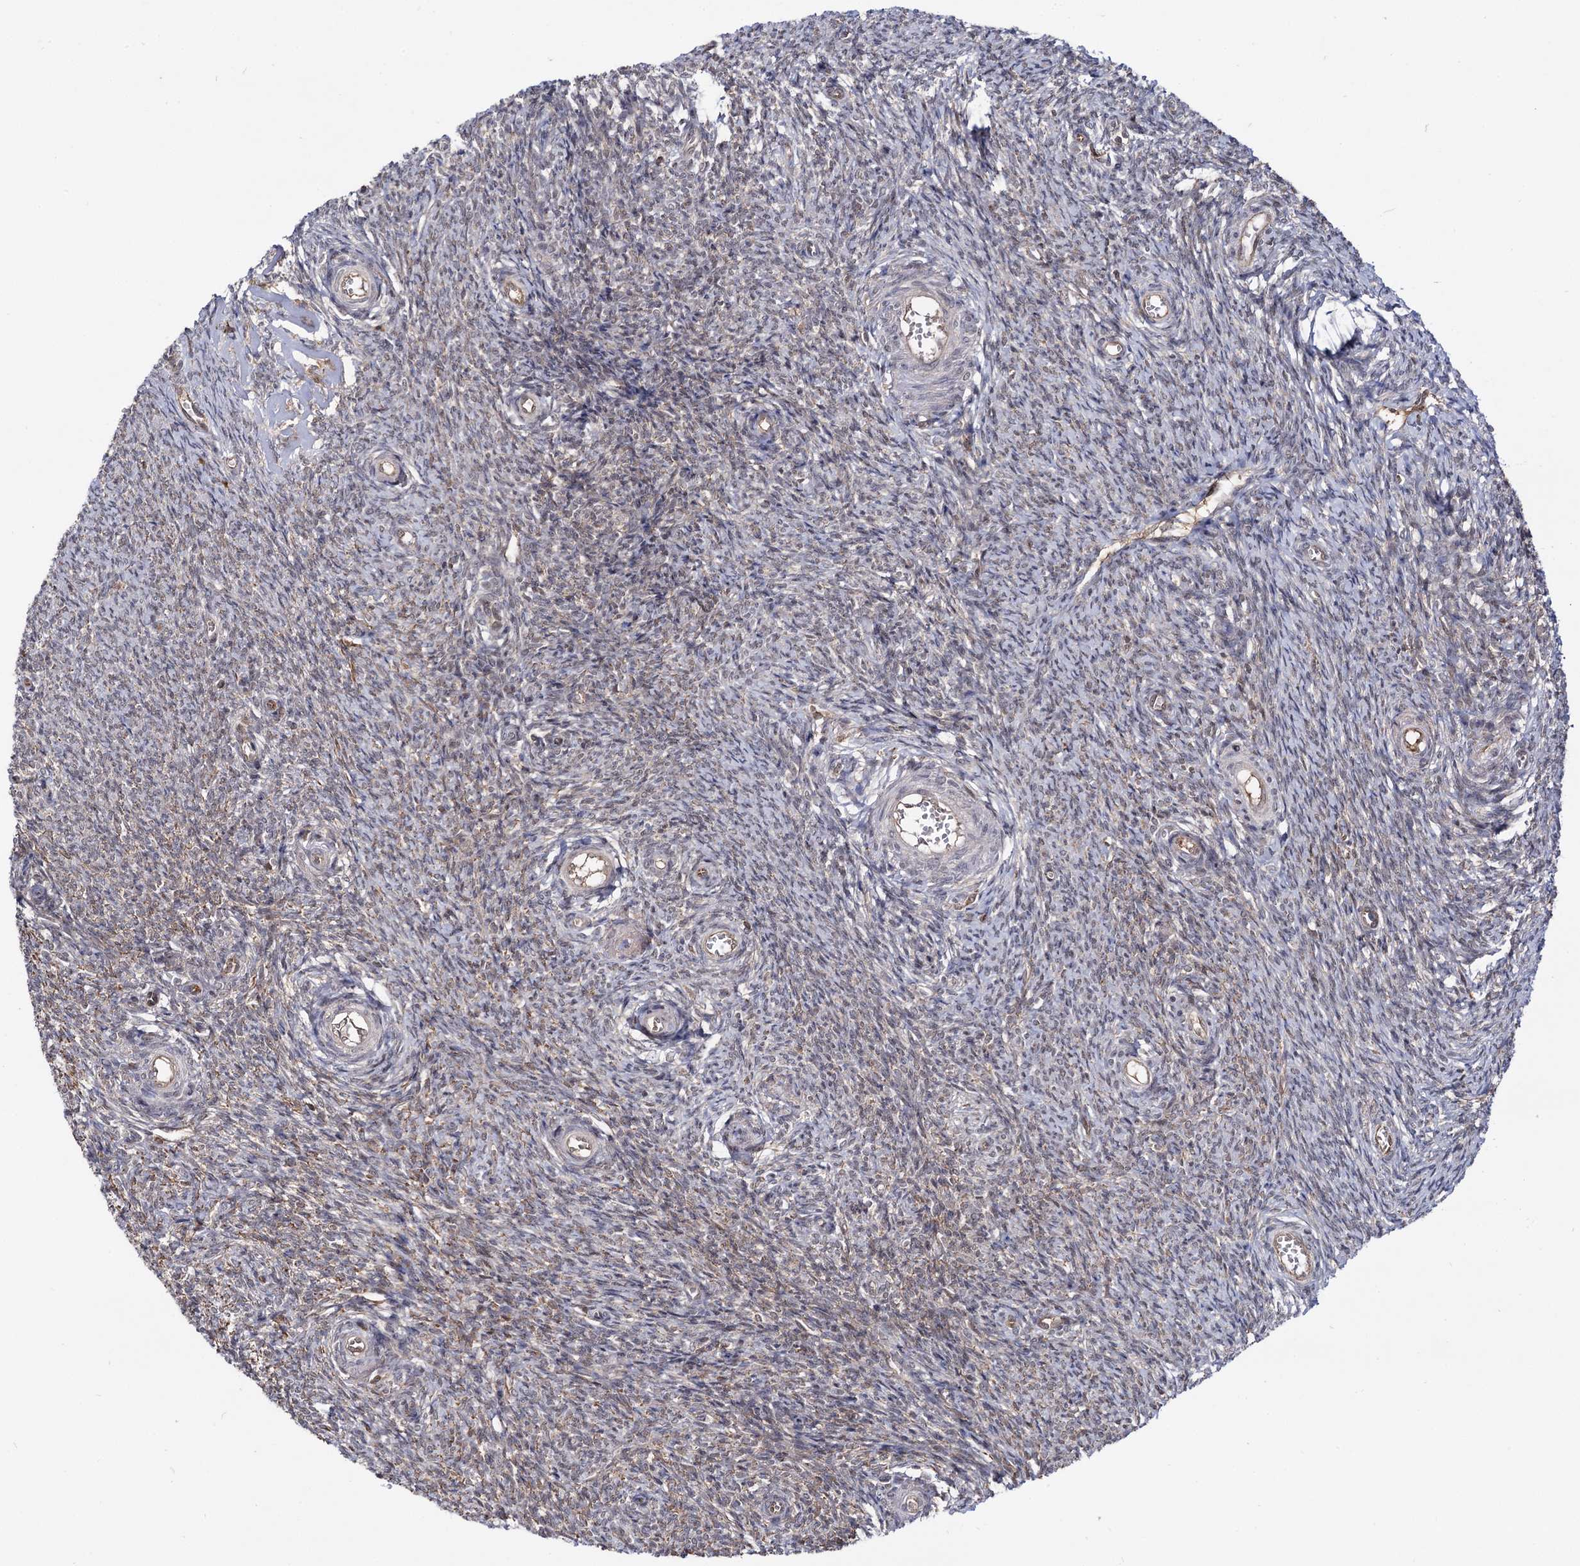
{"staining": {"intensity": "weak", "quantity": "25%-75%", "location": "cytoplasmic/membranous"}, "tissue": "ovary", "cell_type": "Ovarian stroma cells", "image_type": "normal", "snomed": [{"axis": "morphology", "description": "Normal tissue, NOS"}, {"axis": "topography", "description": "Ovary"}], "caption": "Ovary was stained to show a protein in brown. There is low levels of weak cytoplasmic/membranous positivity in about 25%-75% of ovarian stroma cells. (IHC, brightfield microscopy, high magnification).", "gene": "MICAL2", "patient": {"sex": "female", "age": 44}}